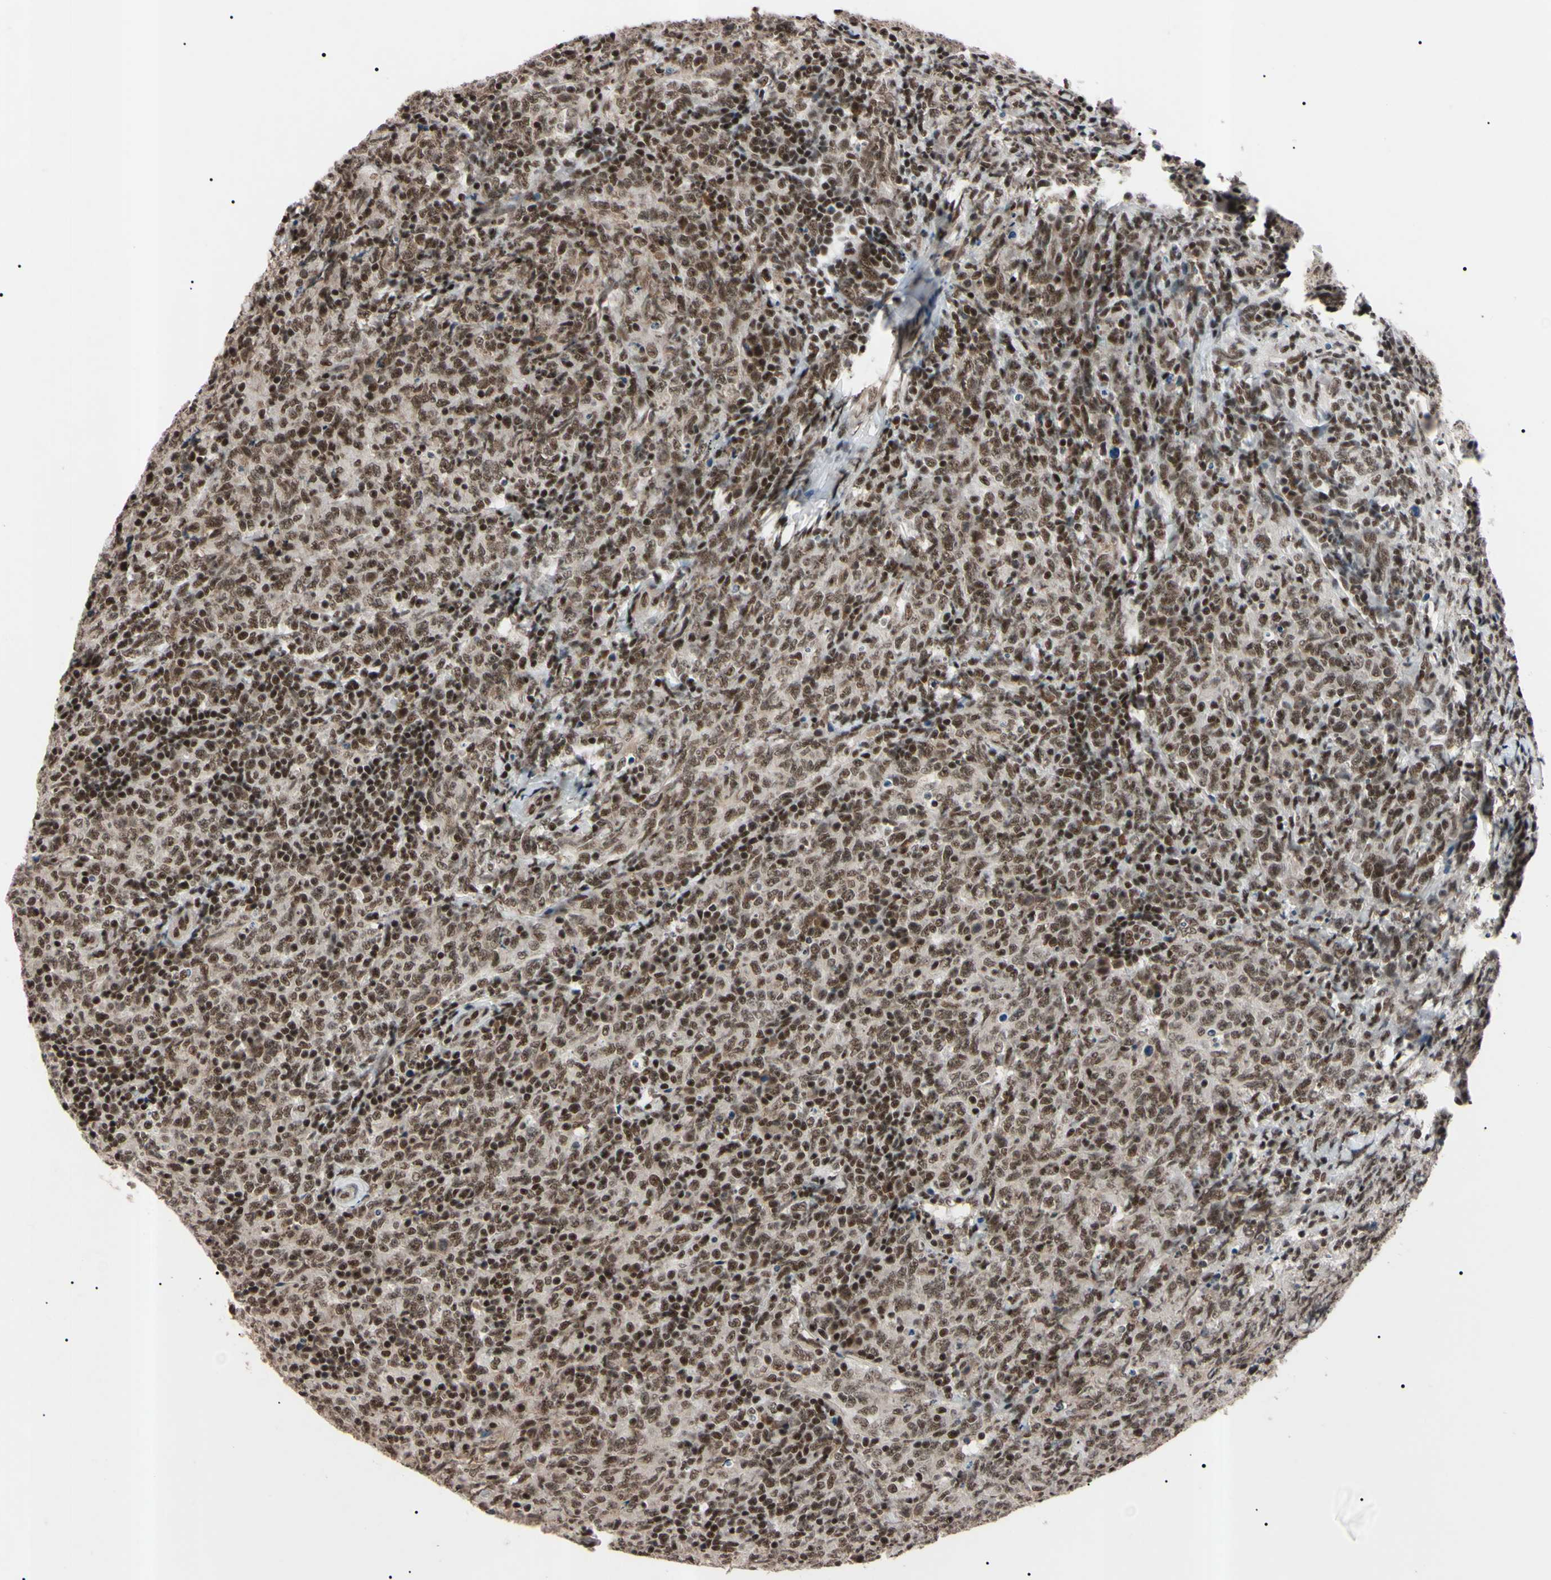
{"staining": {"intensity": "moderate", "quantity": ">75%", "location": "nuclear"}, "tissue": "lymphoma", "cell_type": "Tumor cells", "image_type": "cancer", "snomed": [{"axis": "morphology", "description": "Malignant lymphoma, non-Hodgkin's type, High grade"}, {"axis": "topography", "description": "Tonsil"}], "caption": "Brown immunohistochemical staining in human lymphoma exhibits moderate nuclear staining in about >75% of tumor cells.", "gene": "YY1", "patient": {"sex": "female", "age": 36}}